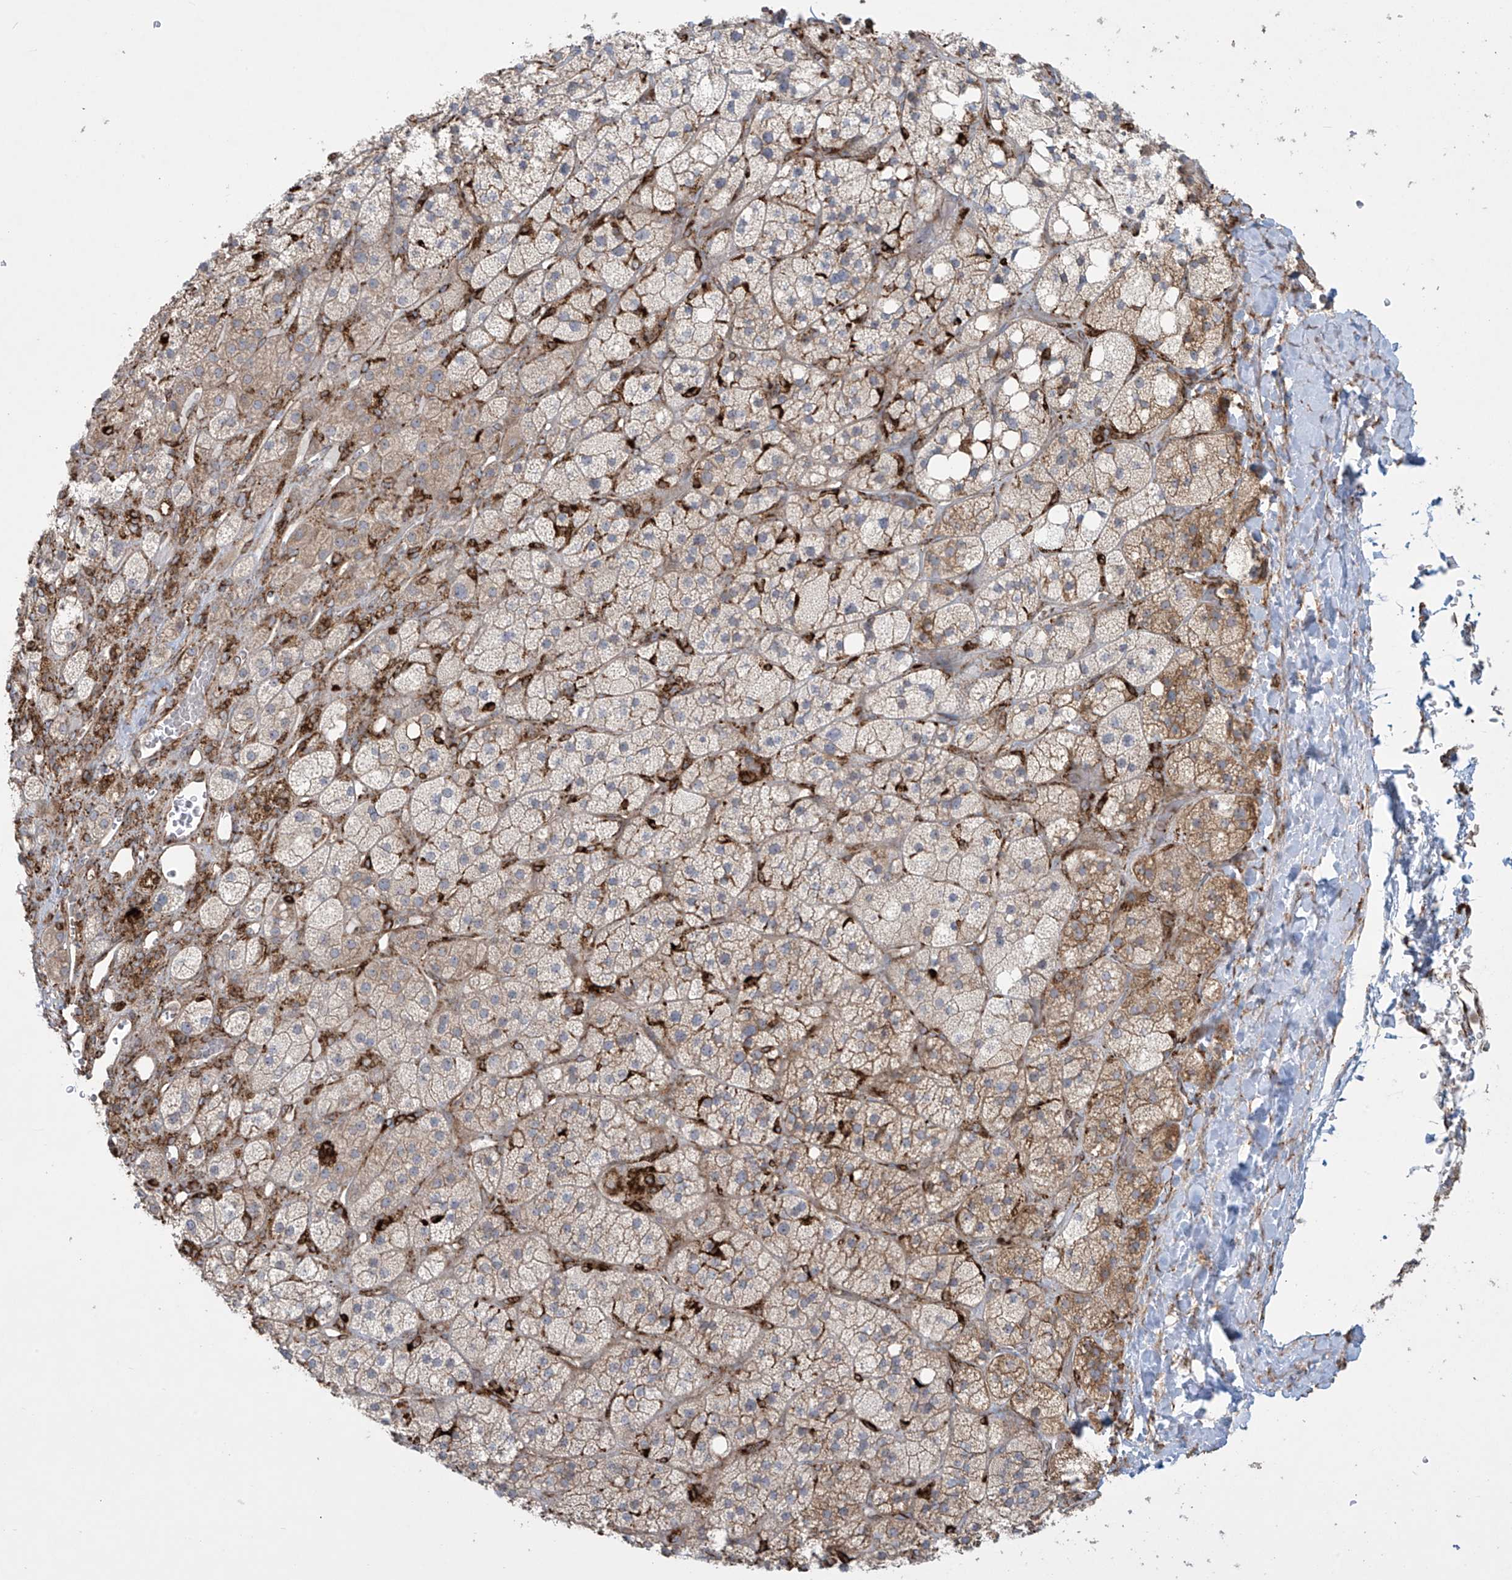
{"staining": {"intensity": "moderate", "quantity": "25%-75%", "location": "cytoplasmic/membranous"}, "tissue": "adrenal gland", "cell_type": "Glandular cells", "image_type": "normal", "snomed": [{"axis": "morphology", "description": "Normal tissue, NOS"}, {"axis": "topography", "description": "Adrenal gland"}], "caption": "Adrenal gland was stained to show a protein in brown. There is medium levels of moderate cytoplasmic/membranous expression in about 25%-75% of glandular cells. The staining was performed using DAB (3,3'-diaminobenzidine), with brown indicating positive protein expression. Nuclei are stained blue with hematoxylin.", "gene": "MX1", "patient": {"sex": "male", "age": 61}}